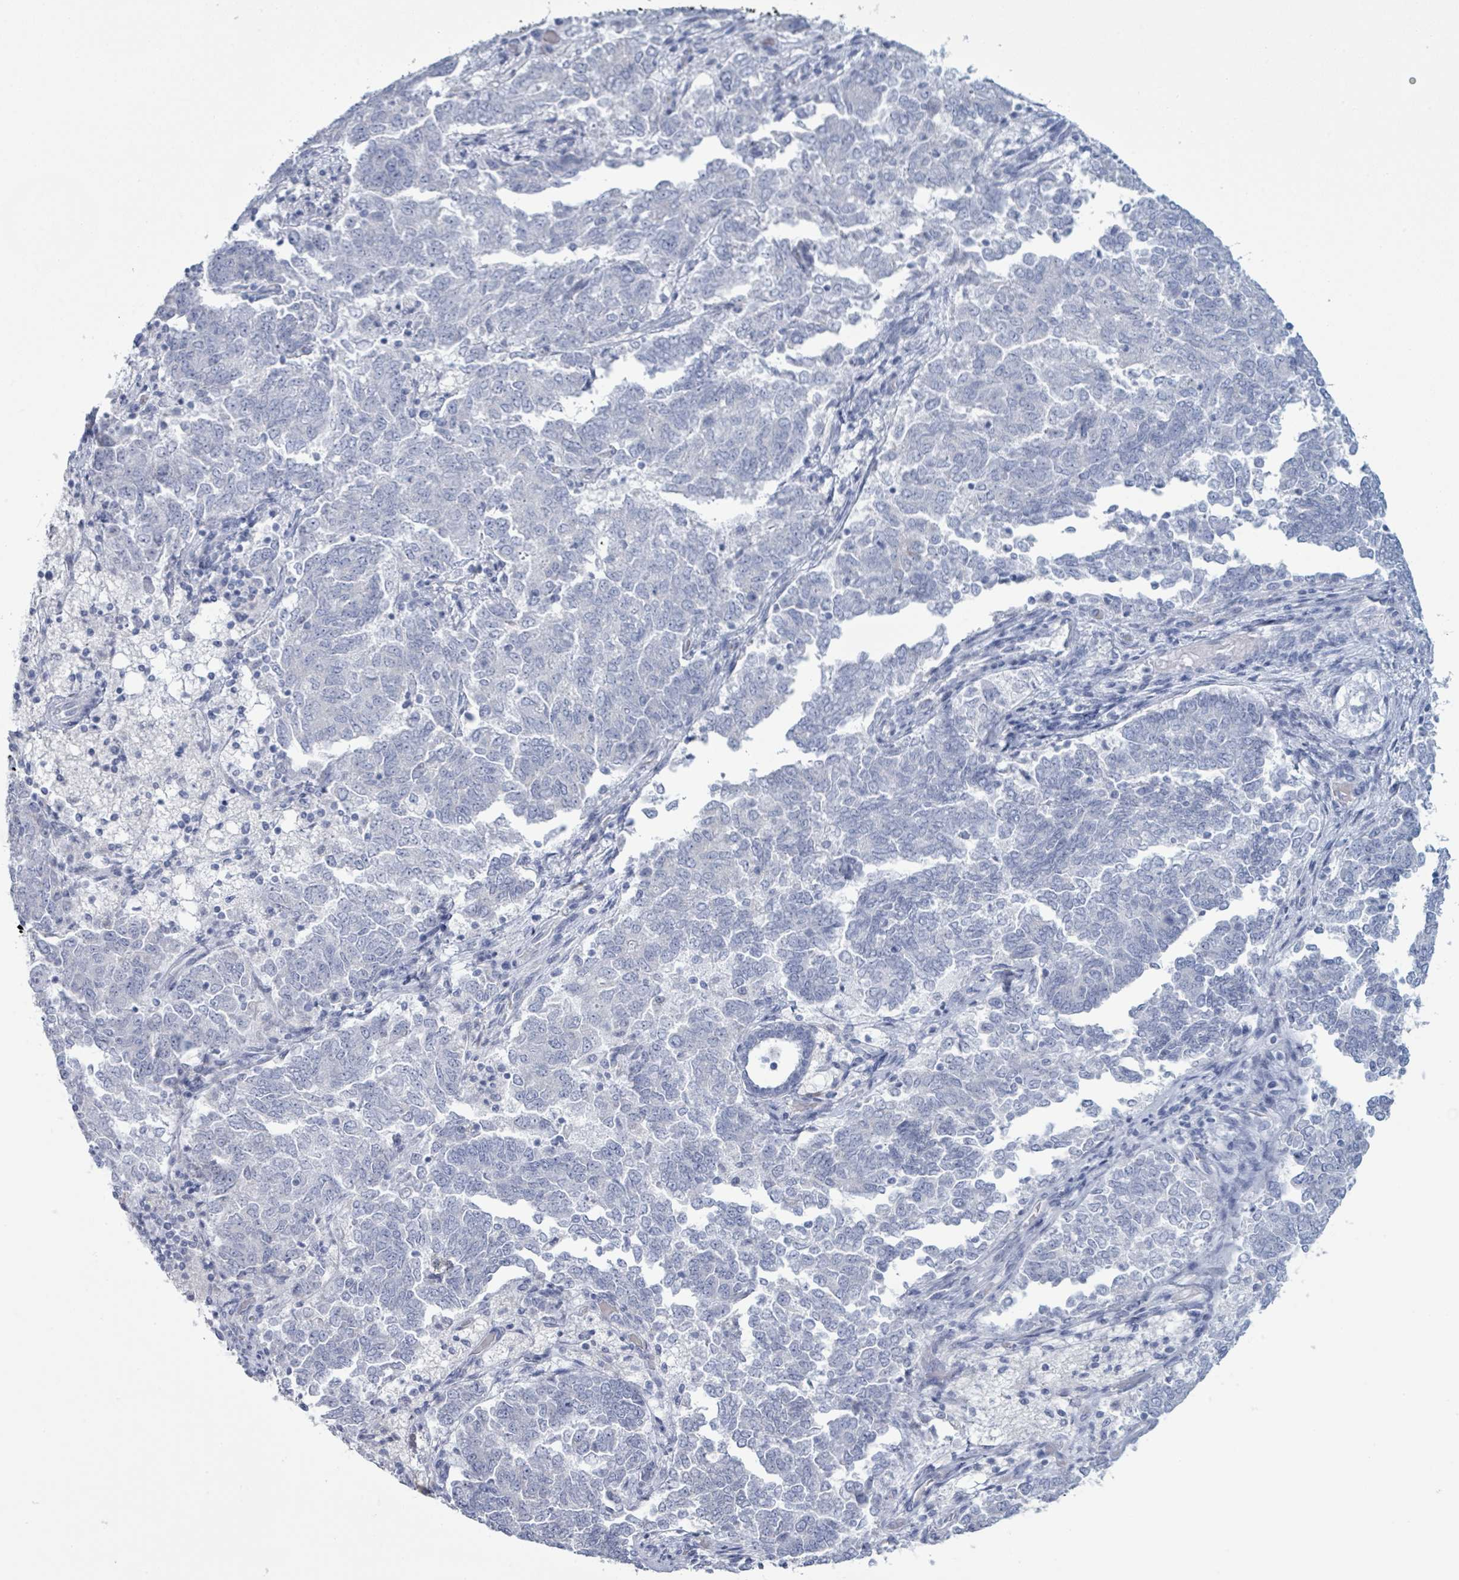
{"staining": {"intensity": "negative", "quantity": "none", "location": "none"}, "tissue": "endometrial cancer", "cell_type": "Tumor cells", "image_type": "cancer", "snomed": [{"axis": "morphology", "description": "Adenocarcinoma, NOS"}, {"axis": "topography", "description": "Endometrium"}], "caption": "High magnification brightfield microscopy of endometrial adenocarcinoma stained with DAB (3,3'-diaminobenzidine) (brown) and counterstained with hematoxylin (blue): tumor cells show no significant expression. (Brightfield microscopy of DAB immunohistochemistry at high magnification).", "gene": "PGA3", "patient": {"sex": "female", "age": 80}}